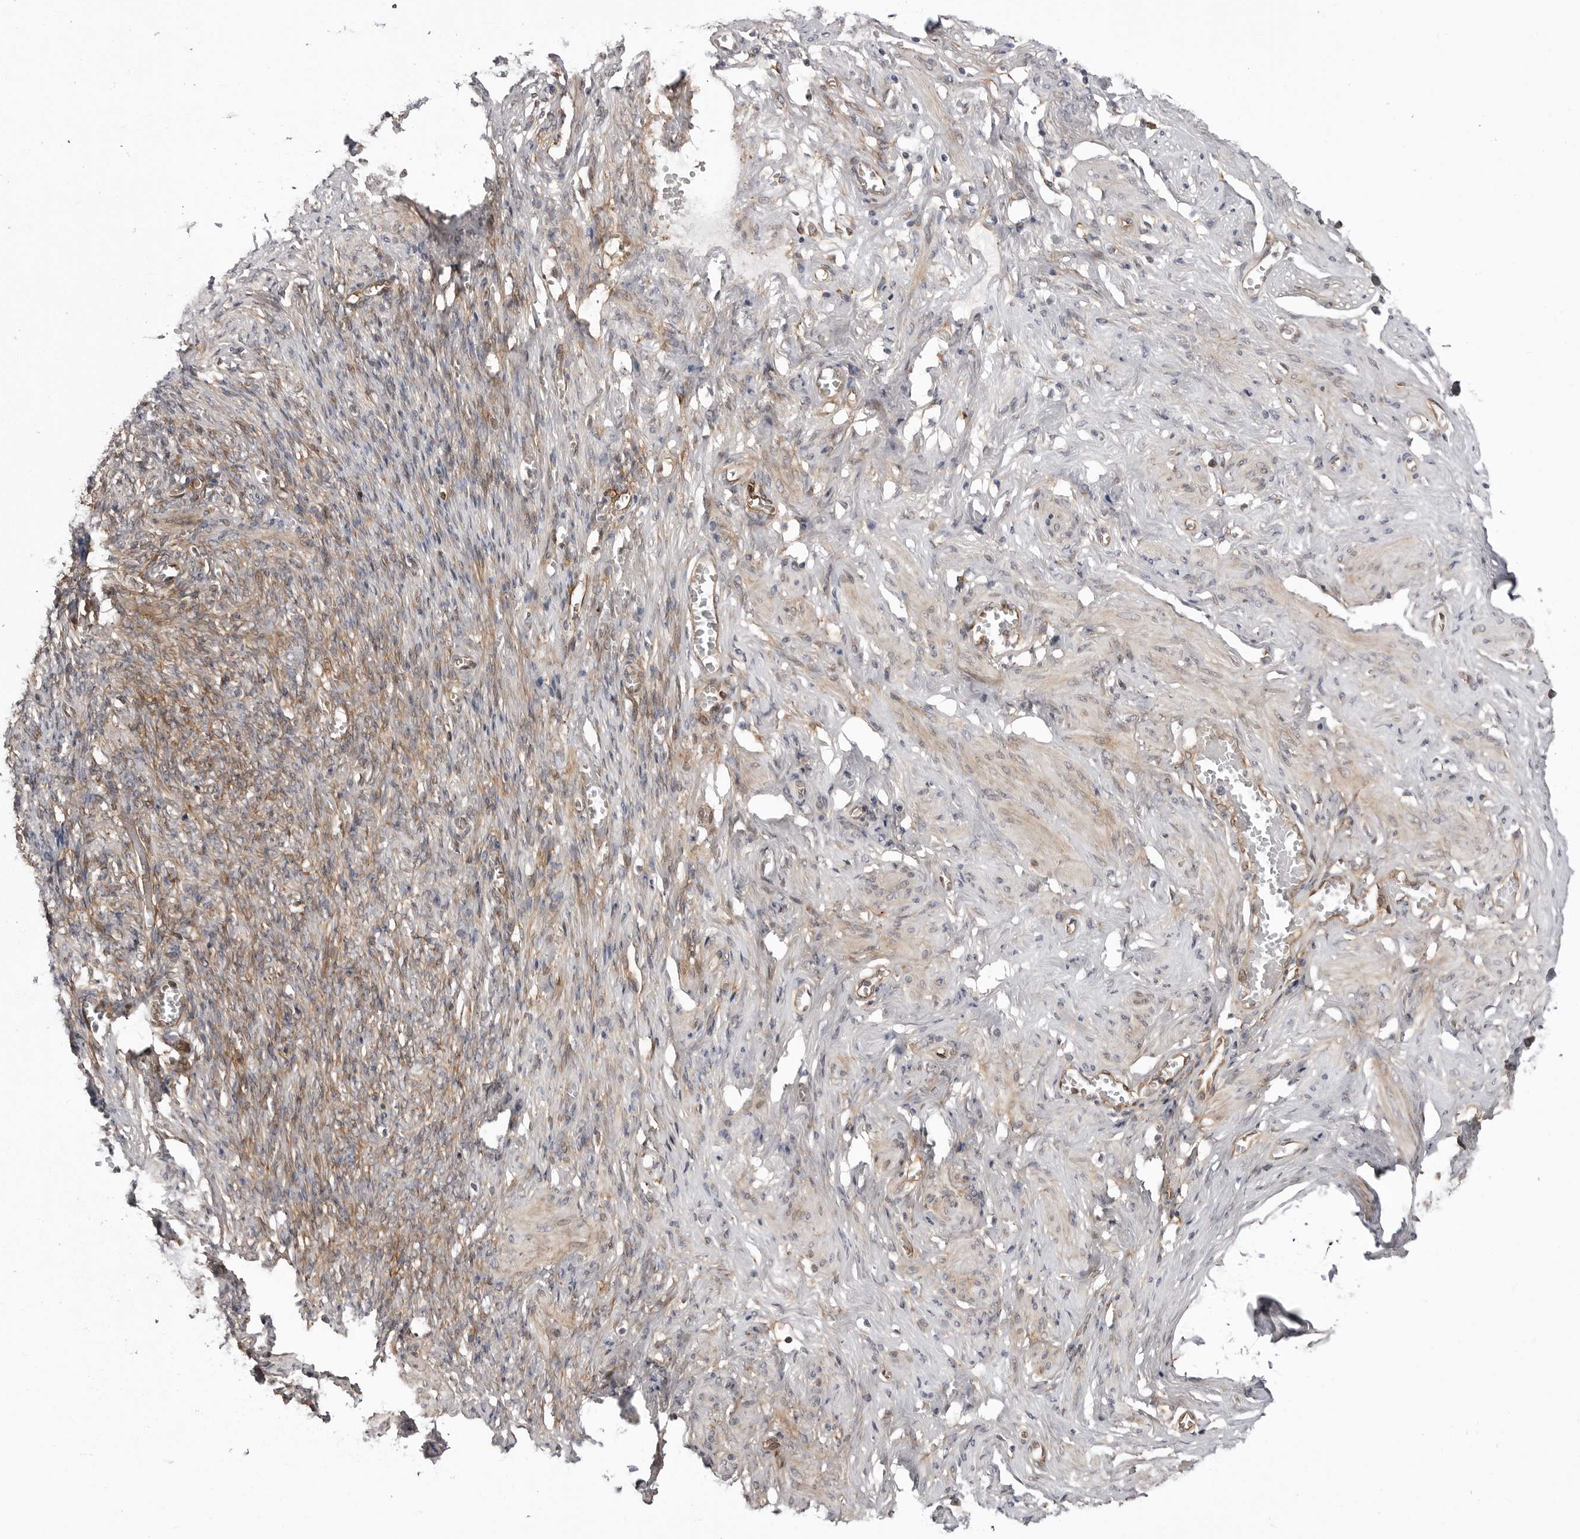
{"staining": {"intensity": "weak", "quantity": "25%-75%", "location": "cytoplasmic/membranous"}, "tissue": "adipose tissue", "cell_type": "Adipocytes", "image_type": "normal", "snomed": [{"axis": "morphology", "description": "Normal tissue, NOS"}, {"axis": "topography", "description": "Vascular tissue"}, {"axis": "topography", "description": "Fallopian tube"}, {"axis": "topography", "description": "Ovary"}], "caption": "A brown stain highlights weak cytoplasmic/membranous expression of a protein in adipocytes of benign adipose tissue.", "gene": "ARL5A", "patient": {"sex": "female", "age": 67}}